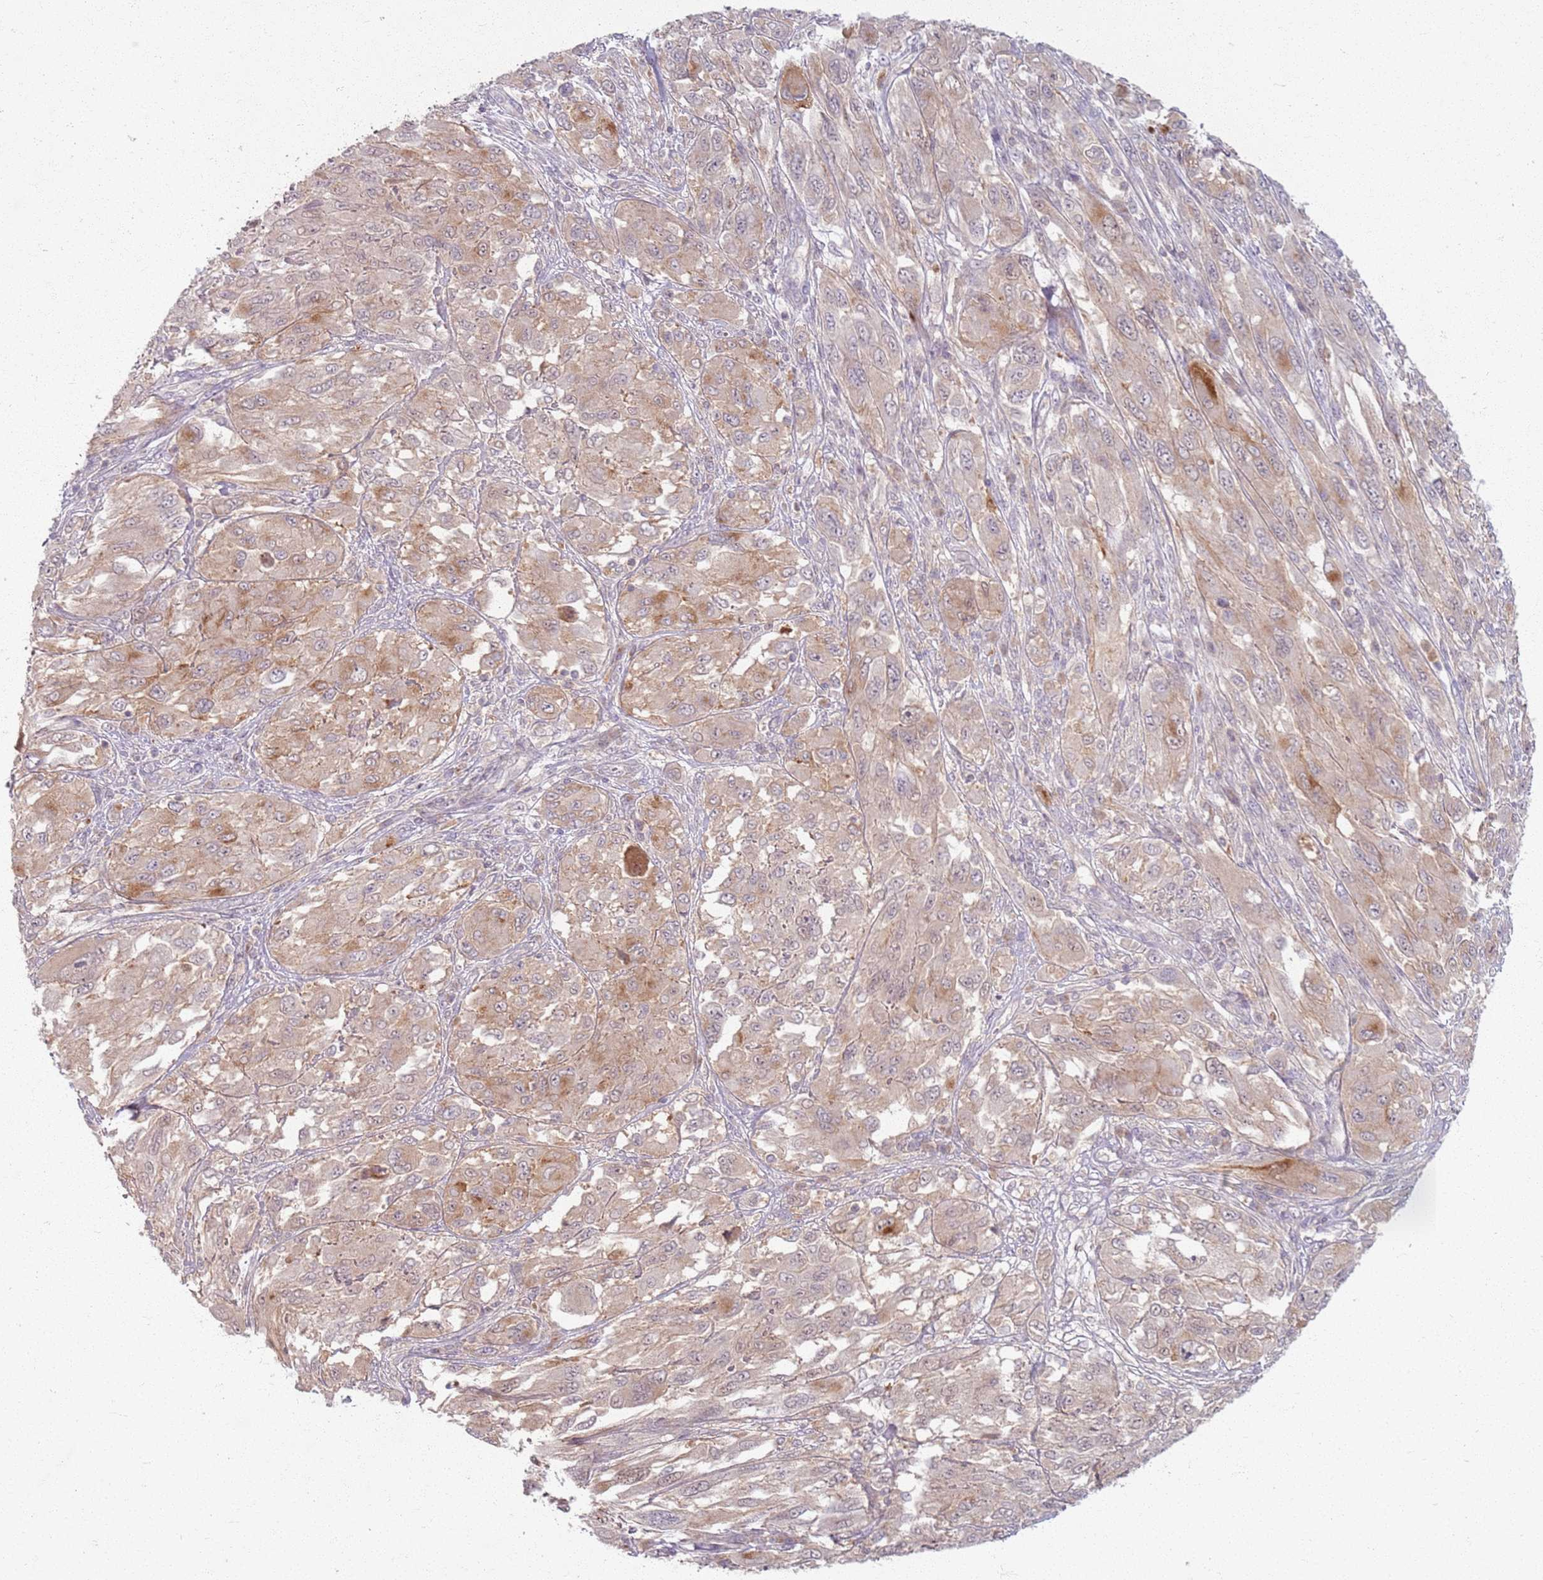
{"staining": {"intensity": "weak", "quantity": ">75%", "location": "cytoplasmic/membranous,nuclear"}, "tissue": "melanoma", "cell_type": "Tumor cells", "image_type": "cancer", "snomed": [{"axis": "morphology", "description": "Malignant melanoma, NOS"}, {"axis": "topography", "description": "Skin"}], "caption": "Weak cytoplasmic/membranous and nuclear positivity for a protein is seen in approximately >75% of tumor cells of malignant melanoma using immunohistochemistry.", "gene": "ZDHHC2", "patient": {"sex": "female", "age": 91}}